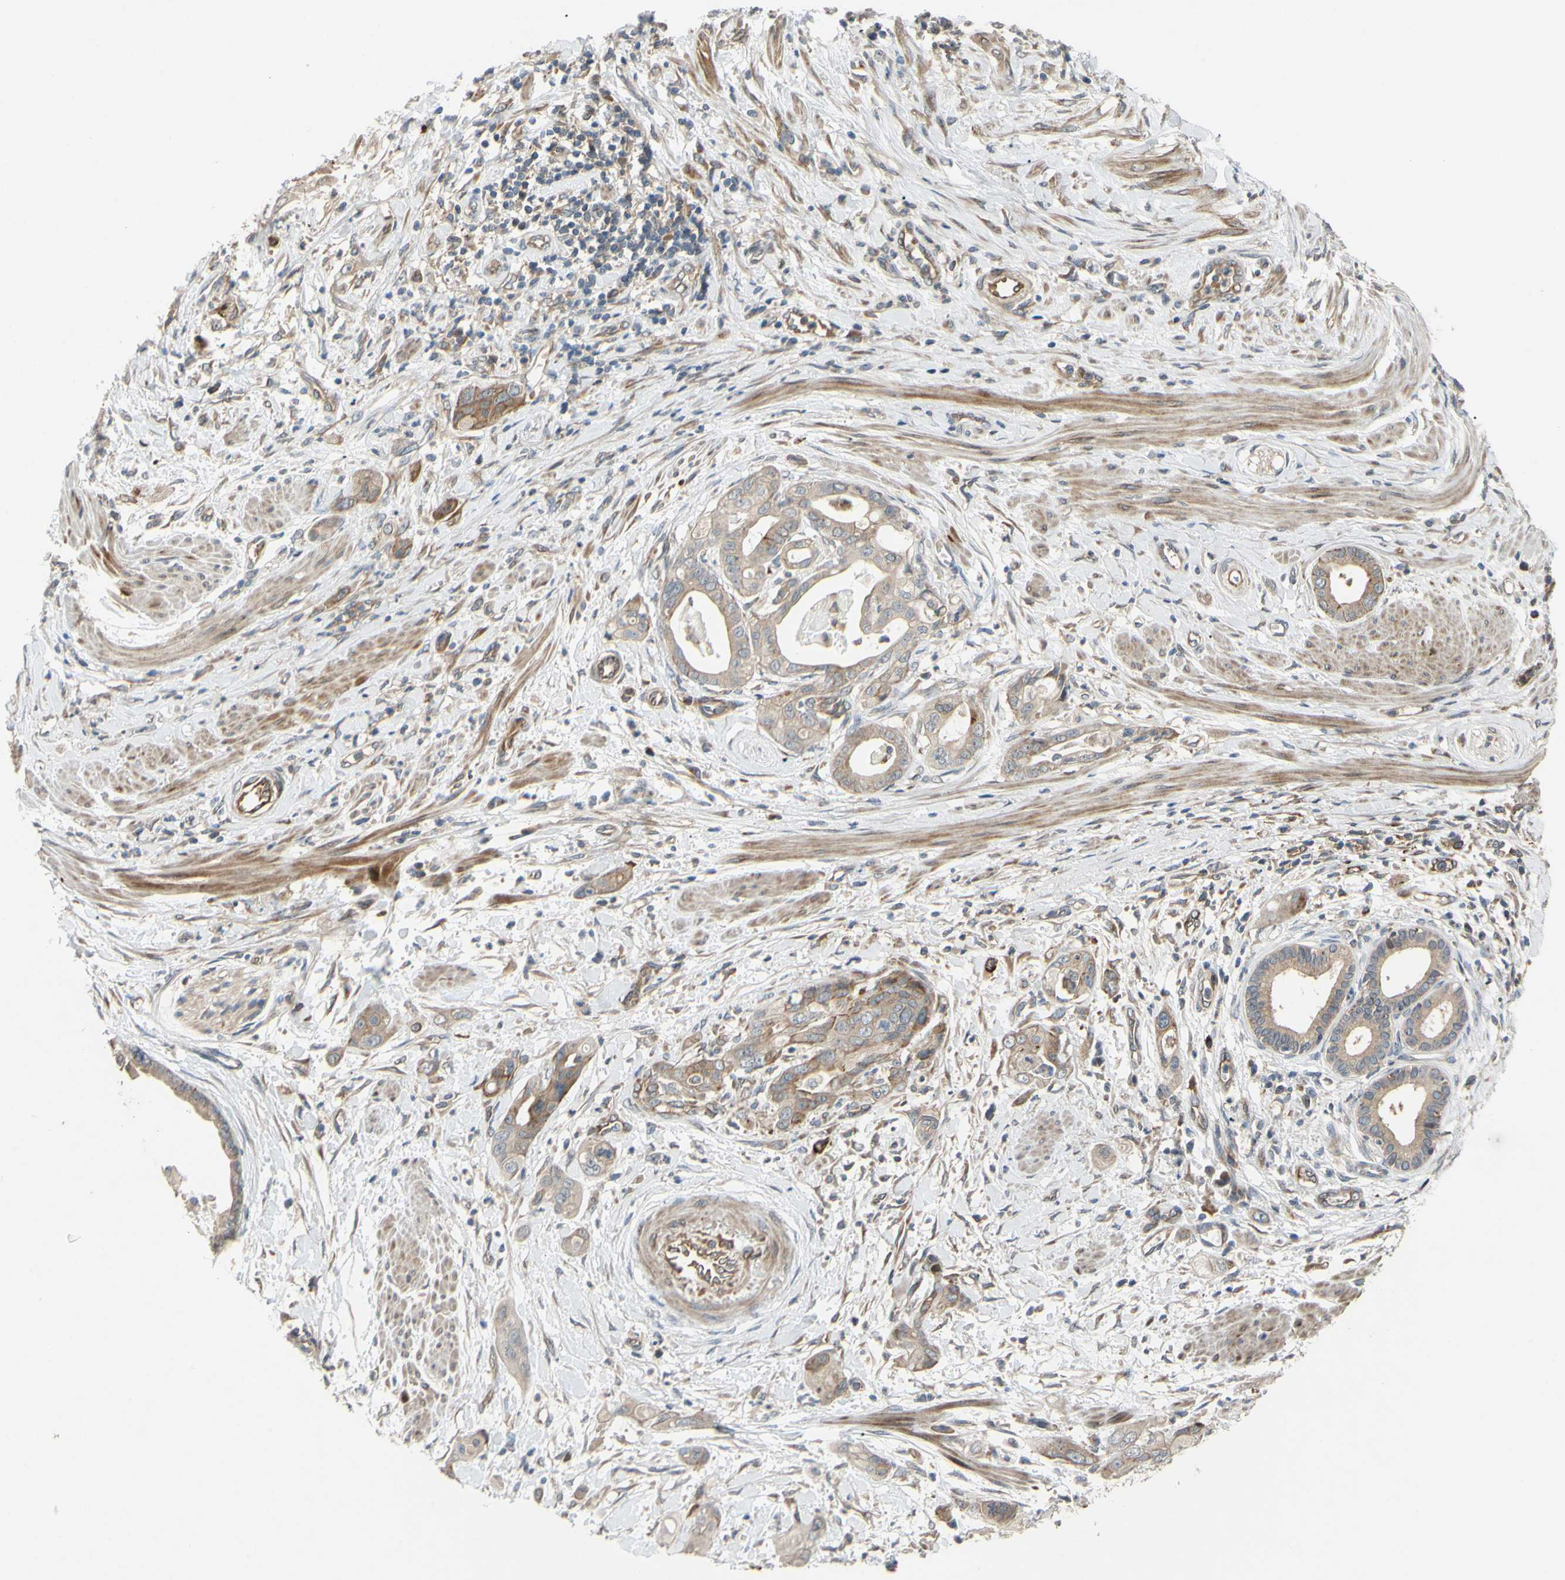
{"staining": {"intensity": "weak", "quantity": ">75%", "location": "cytoplasmic/membranous"}, "tissue": "pancreatic cancer", "cell_type": "Tumor cells", "image_type": "cancer", "snomed": [{"axis": "morphology", "description": "Adenocarcinoma, NOS"}, {"axis": "topography", "description": "Pancreas"}], "caption": "Protein expression analysis of human adenocarcinoma (pancreatic) reveals weak cytoplasmic/membranous staining in about >75% of tumor cells. The protein of interest is shown in brown color, while the nuclei are stained blue.", "gene": "SPTLC1", "patient": {"sex": "female", "age": 75}}